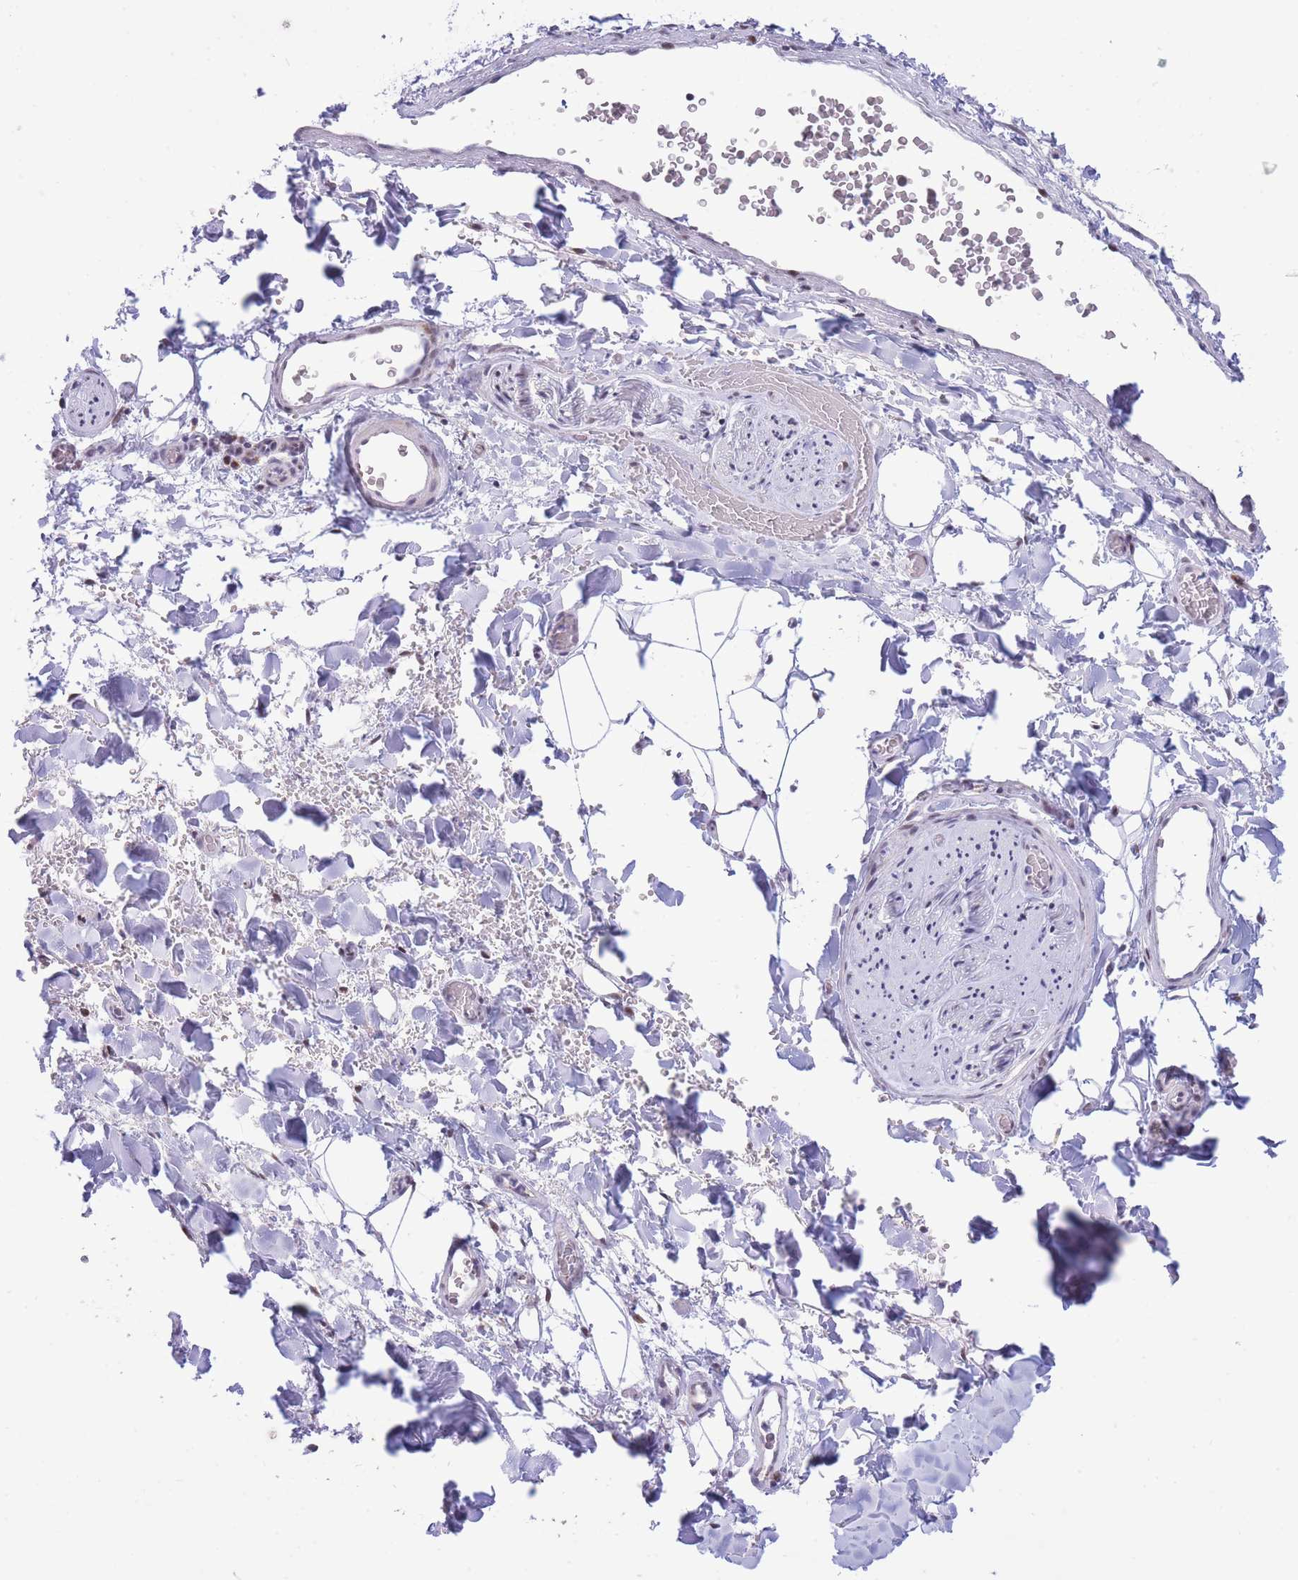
{"staining": {"intensity": "negative", "quantity": "none", "location": "none"}, "tissue": "adipose tissue", "cell_type": "Adipocytes", "image_type": "normal", "snomed": [{"axis": "morphology", "description": "Normal tissue, NOS"}, {"axis": "morphology", "description": "Carcinoma, NOS"}, {"axis": "topography", "description": "Pancreas"}, {"axis": "topography", "description": "Peripheral nerve tissue"}], "caption": "The immunohistochemistry image has no significant positivity in adipocytes of adipose tissue.", "gene": "INO80C", "patient": {"sex": "female", "age": 29}}